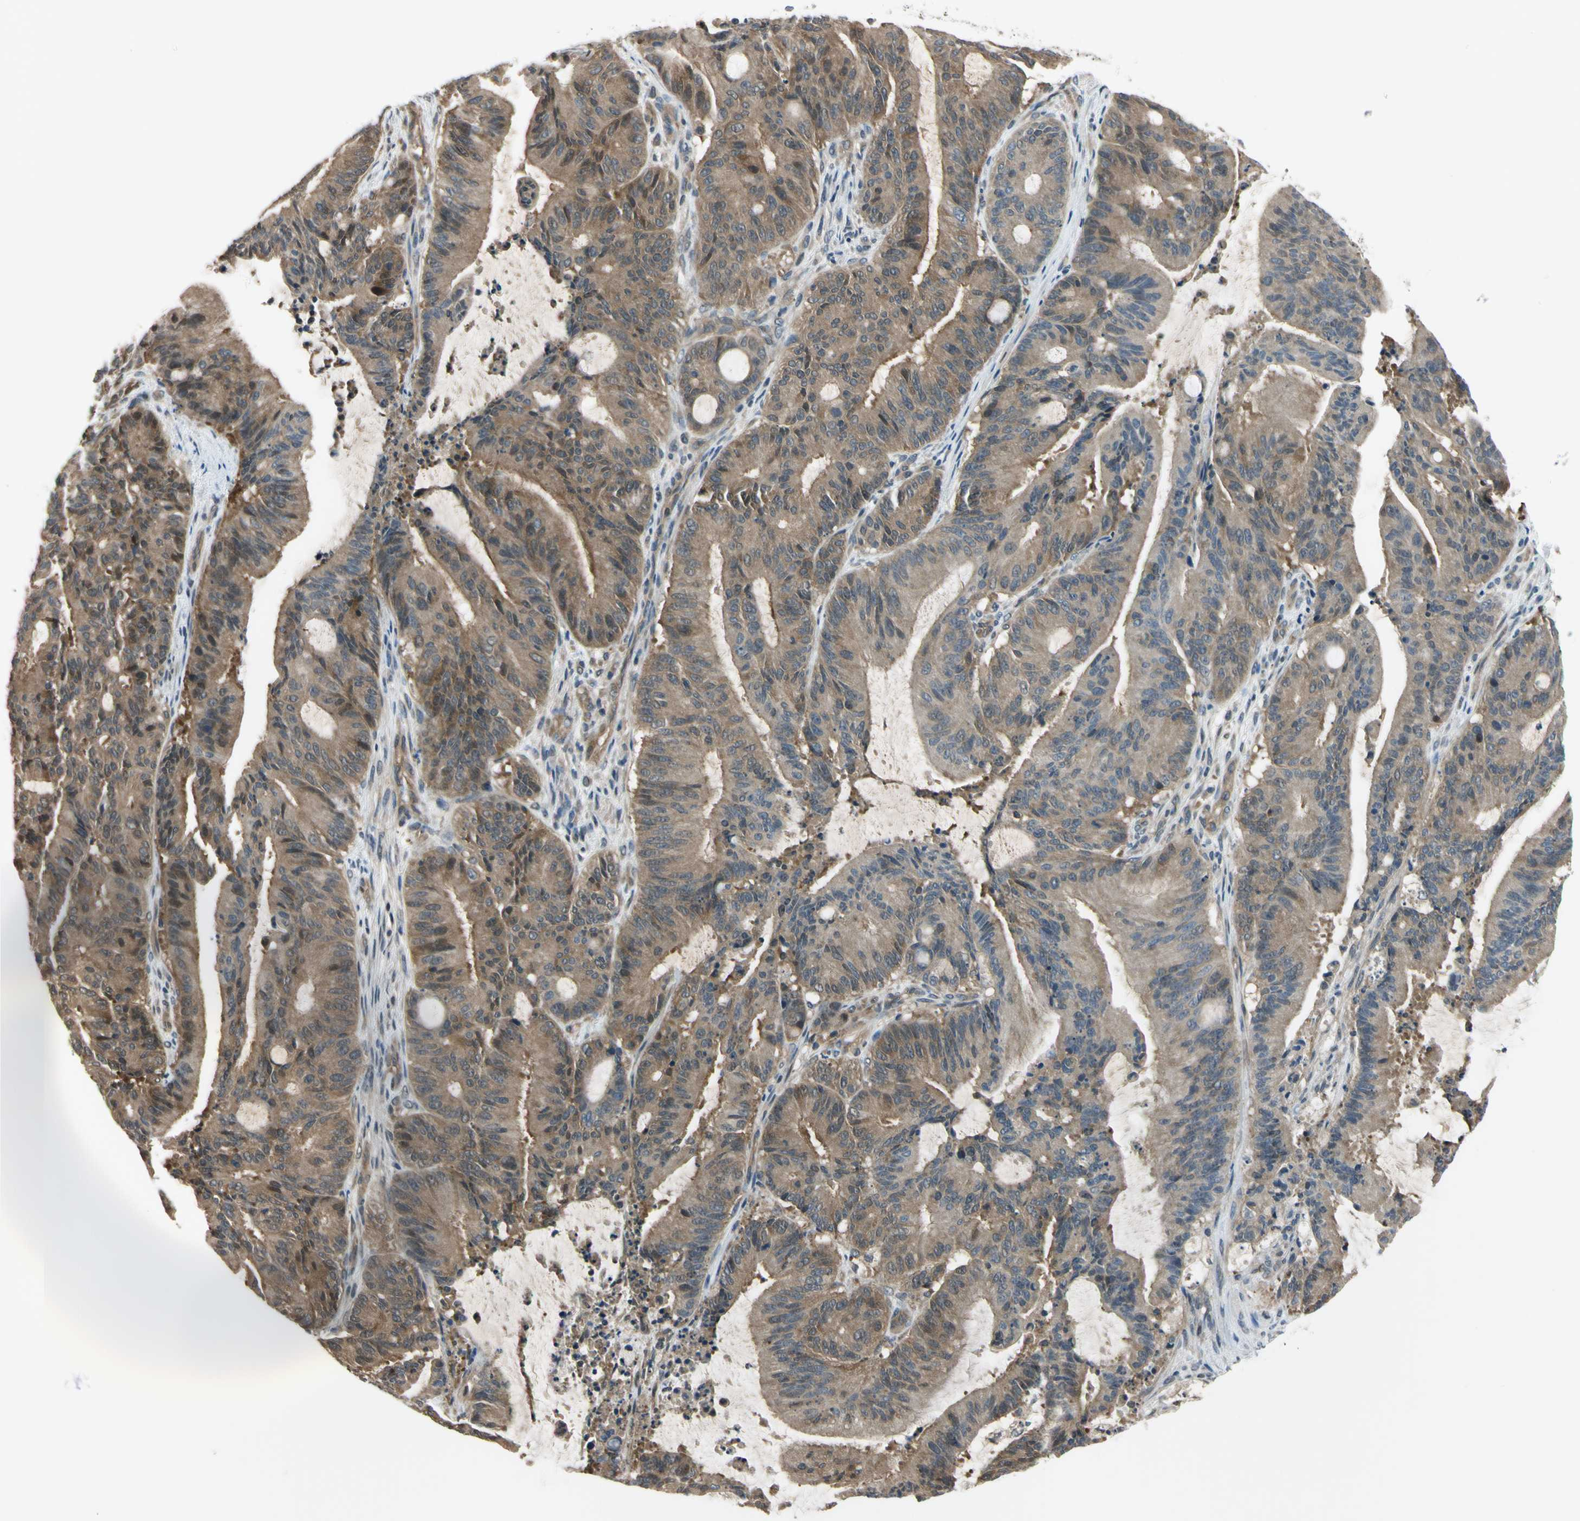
{"staining": {"intensity": "moderate", "quantity": ">75%", "location": "cytoplasmic/membranous"}, "tissue": "liver cancer", "cell_type": "Tumor cells", "image_type": "cancer", "snomed": [{"axis": "morphology", "description": "Cholangiocarcinoma"}, {"axis": "topography", "description": "Liver"}], "caption": "IHC photomicrograph of human liver cancer (cholangiocarcinoma) stained for a protein (brown), which exhibits medium levels of moderate cytoplasmic/membranous positivity in about >75% of tumor cells.", "gene": "RASGRF1", "patient": {"sex": "female", "age": 73}}